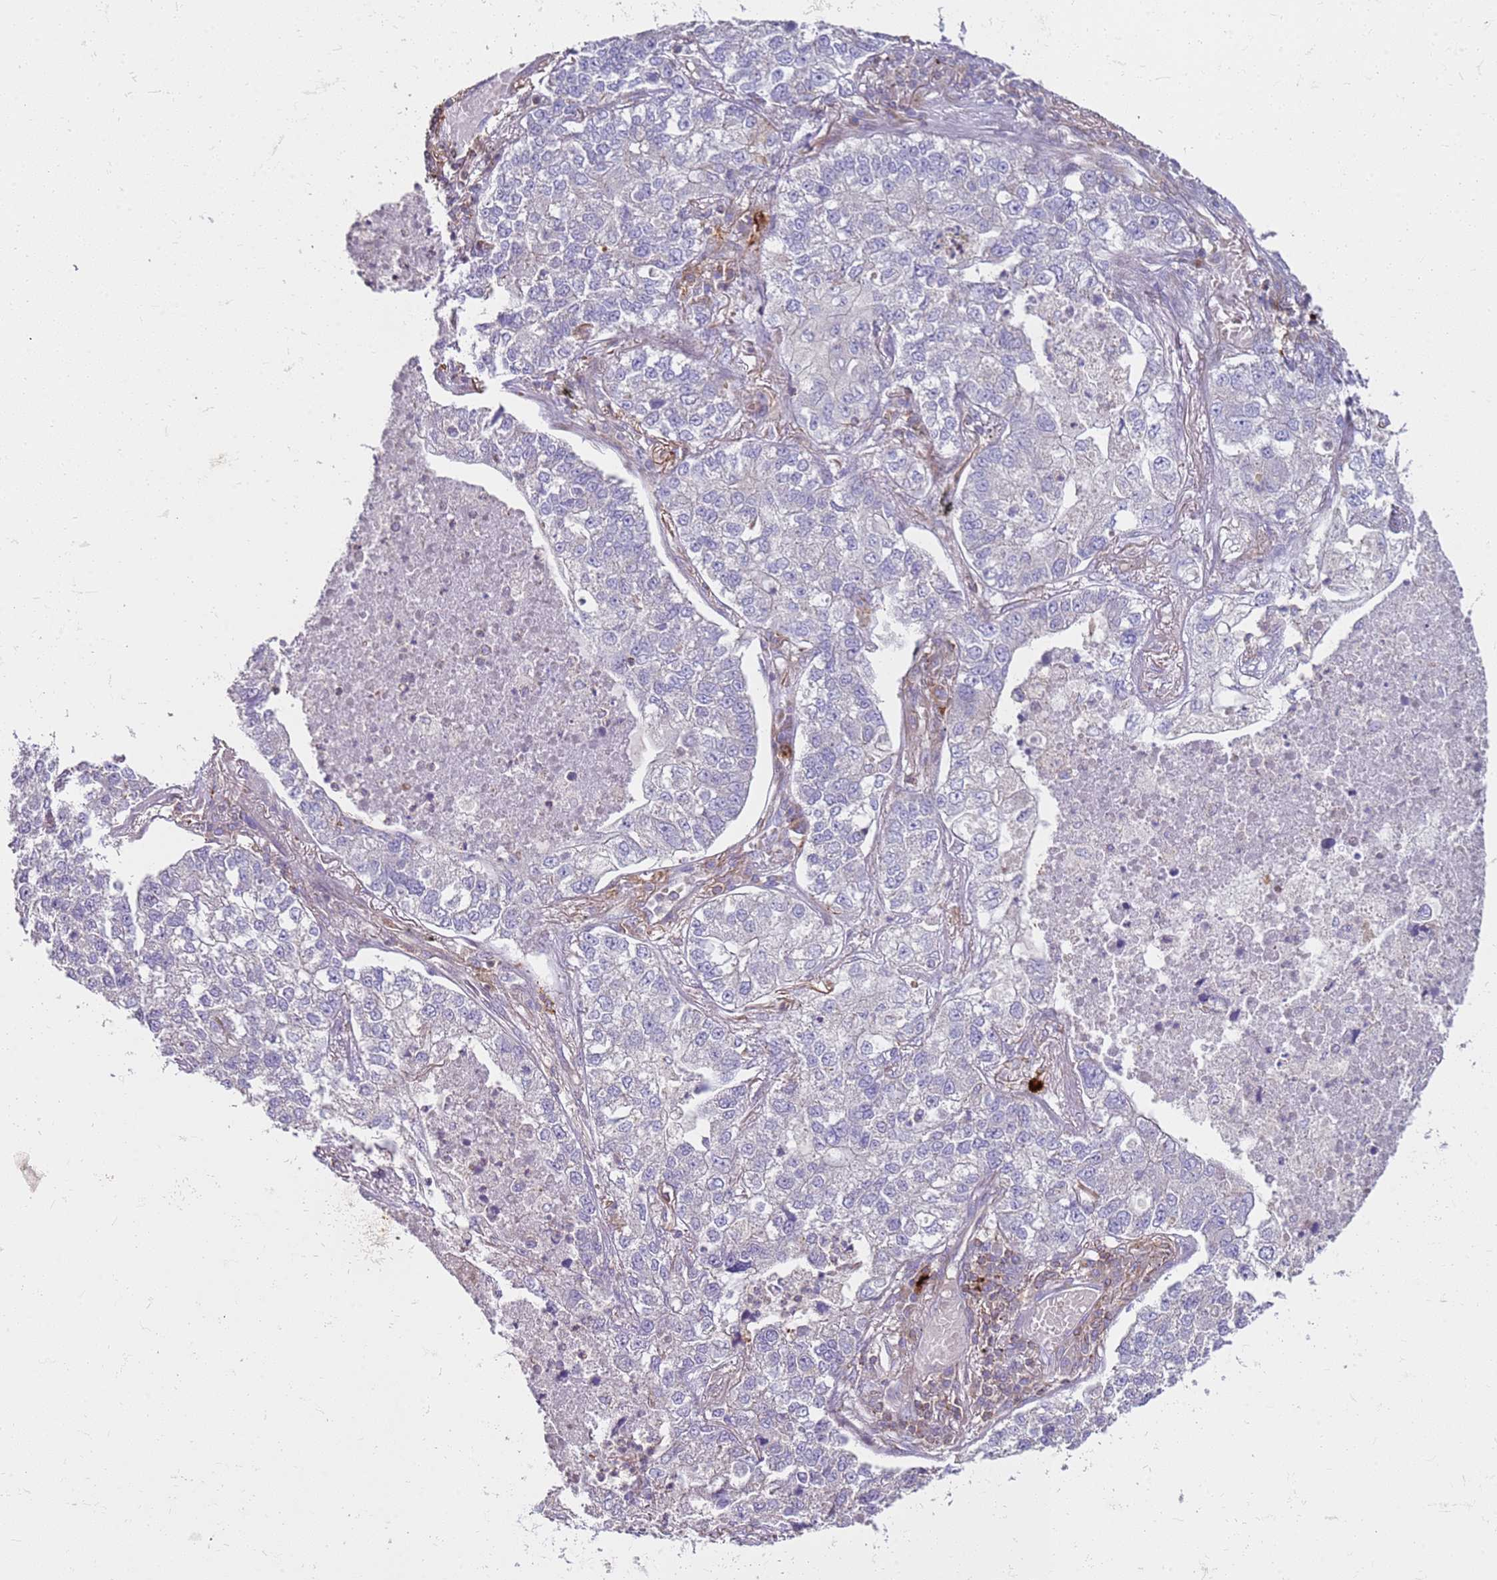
{"staining": {"intensity": "negative", "quantity": "none", "location": "none"}, "tissue": "lung cancer", "cell_type": "Tumor cells", "image_type": "cancer", "snomed": [{"axis": "morphology", "description": "Adenocarcinoma, NOS"}, {"axis": "topography", "description": "Lung"}], "caption": "Lung adenocarcinoma was stained to show a protein in brown. There is no significant expression in tumor cells. The staining was performed using DAB to visualize the protein expression in brown, while the nuclei were stained in blue with hematoxylin (Magnification: 20x).", "gene": "FPR1", "patient": {"sex": "male", "age": 49}}